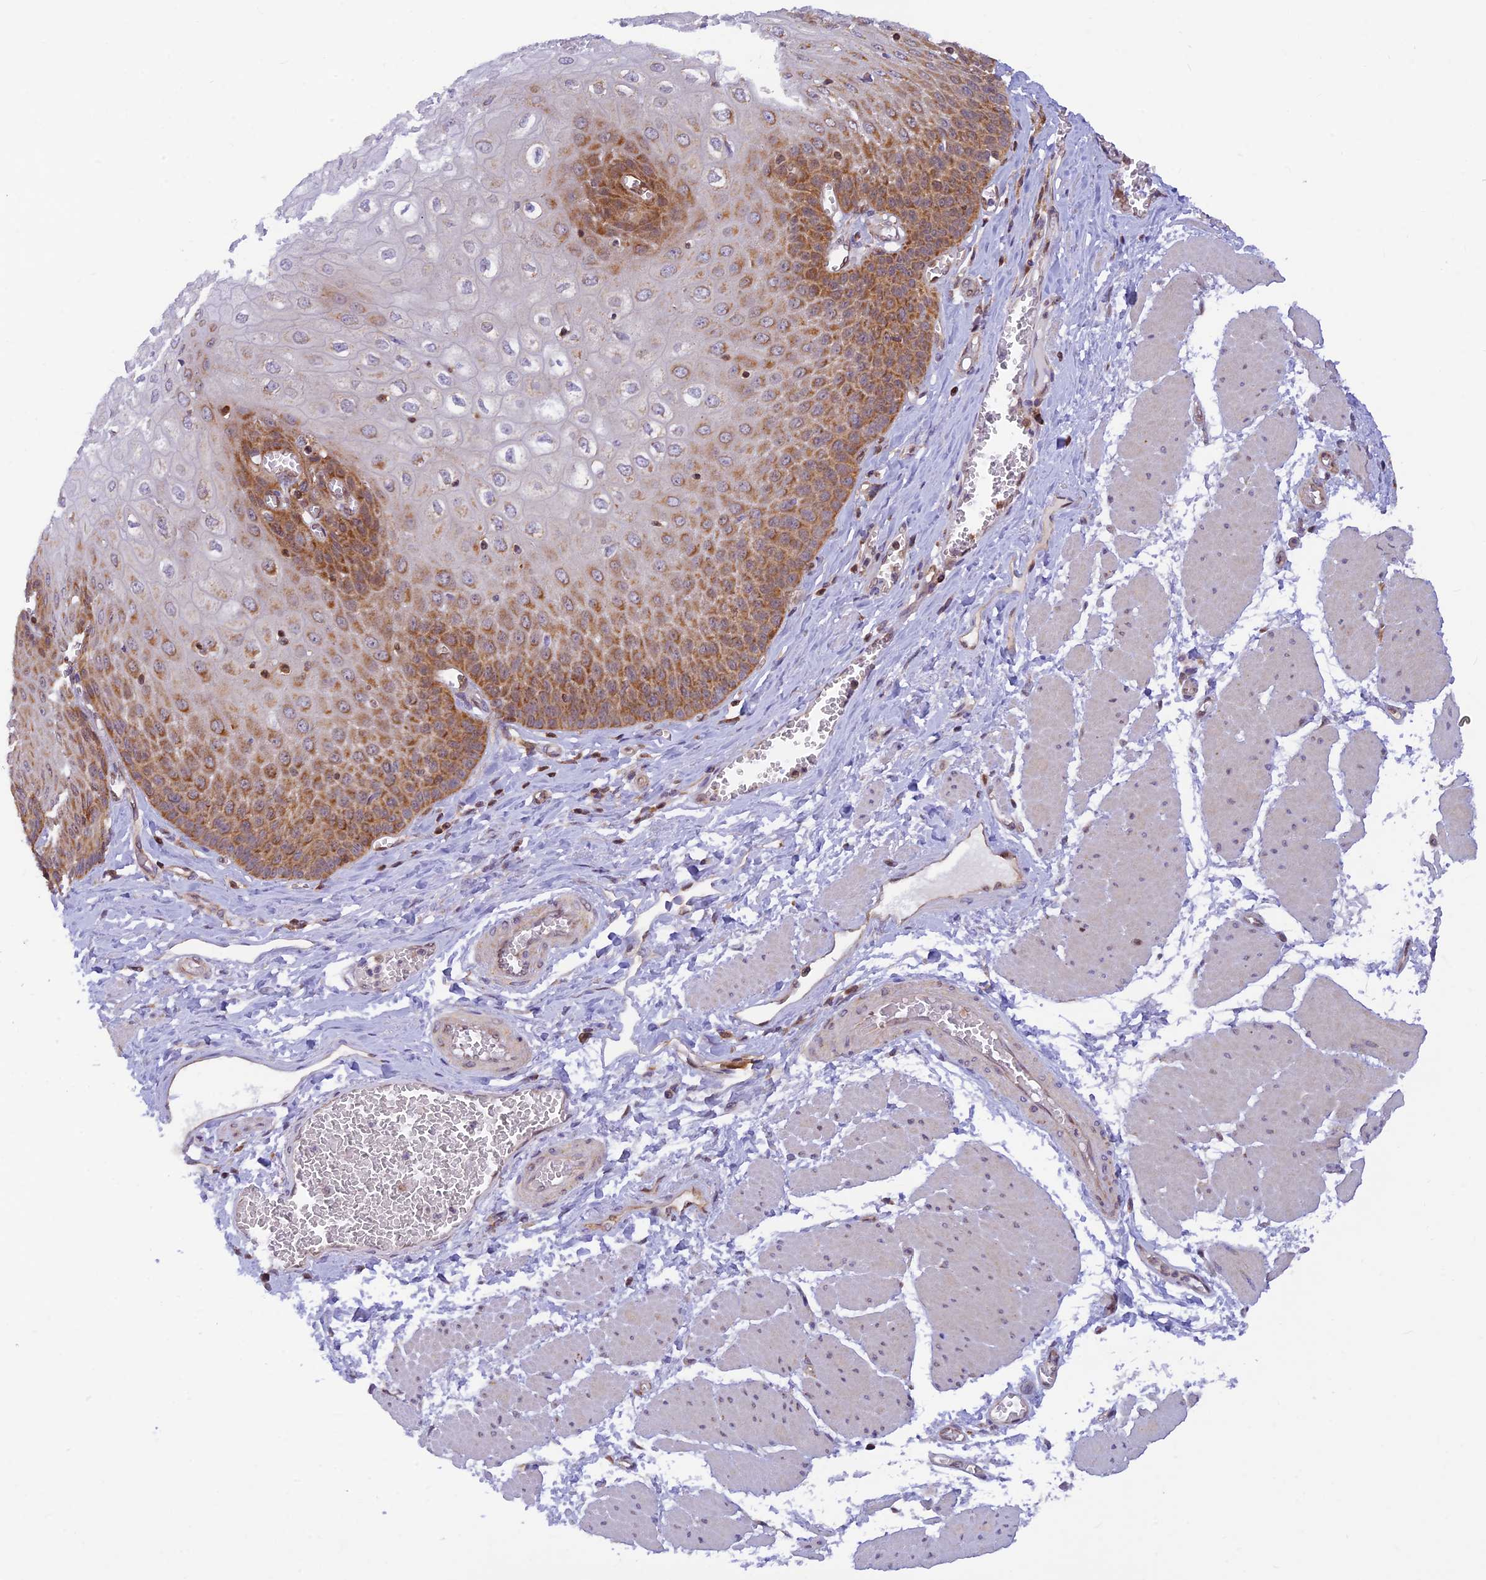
{"staining": {"intensity": "moderate", "quantity": ">75%", "location": "cytoplasmic/membranous"}, "tissue": "esophagus", "cell_type": "Squamous epithelial cells", "image_type": "normal", "snomed": [{"axis": "morphology", "description": "Normal tissue, NOS"}, {"axis": "topography", "description": "Esophagus"}], "caption": "A high-resolution histopathology image shows immunohistochemistry staining of normal esophagus, which demonstrates moderate cytoplasmic/membranous positivity in approximately >75% of squamous epithelial cells. The protein is shown in brown color, while the nuclei are stained blue.", "gene": "LYSMD2", "patient": {"sex": "male", "age": 60}}